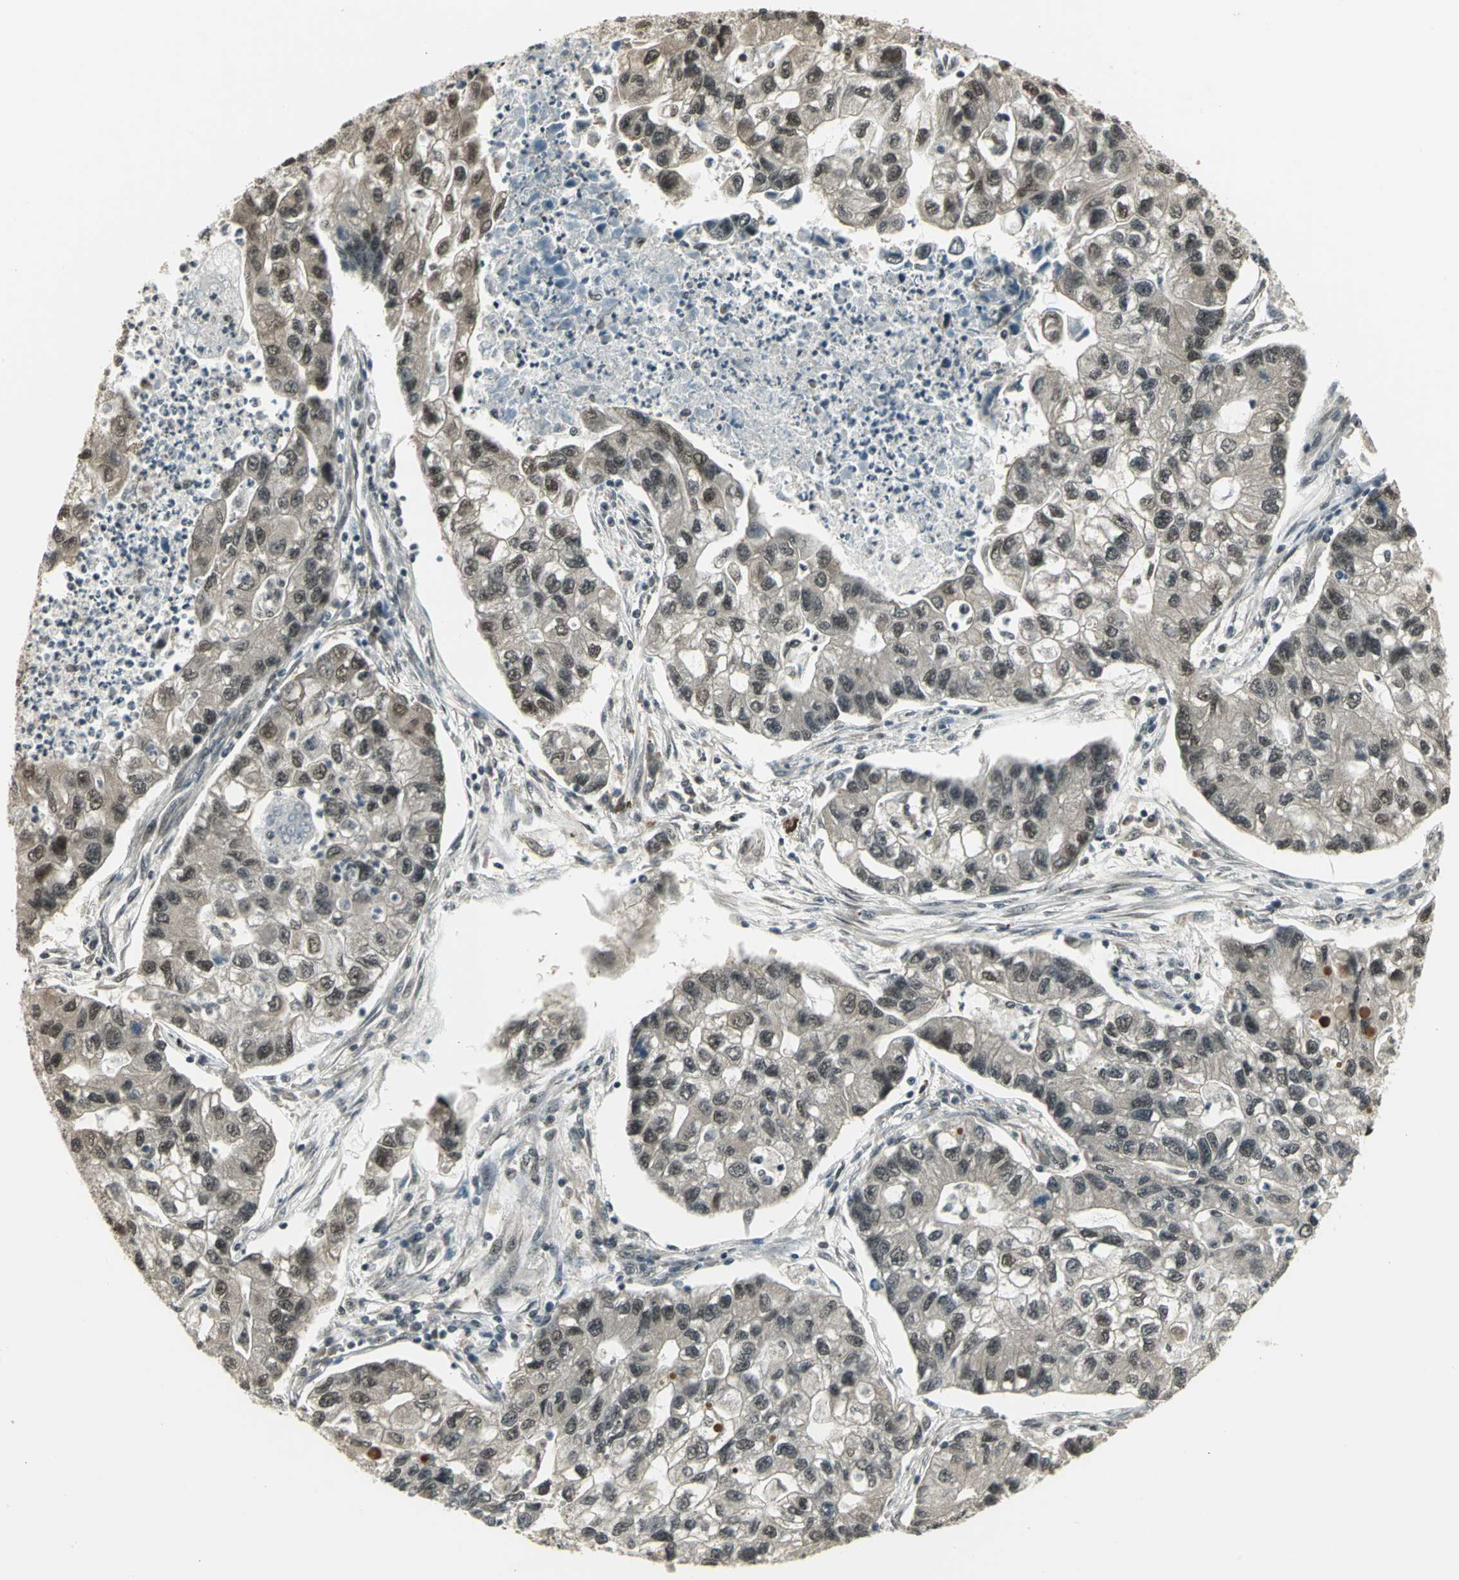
{"staining": {"intensity": "weak", "quantity": ">75%", "location": "cytoplasmic/membranous,nuclear"}, "tissue": "lung cancer", "cell_type": "Tumor cells", "image_type": "cancer", "snomed": [{"axis": "morphology", "description": "Adenocarcinoma, NOS"}, {"axis": "topography", "description": "Lung"}], "caption": "Brown immunohistochemical staining in human adenocarcinoma (lung) demonstrates weak cytoplasmic/membranous and nuclear expression in approximately >75% of tumor cells.", "gene": "CDC34", "patient": {"sex": "female", "age": 51}}